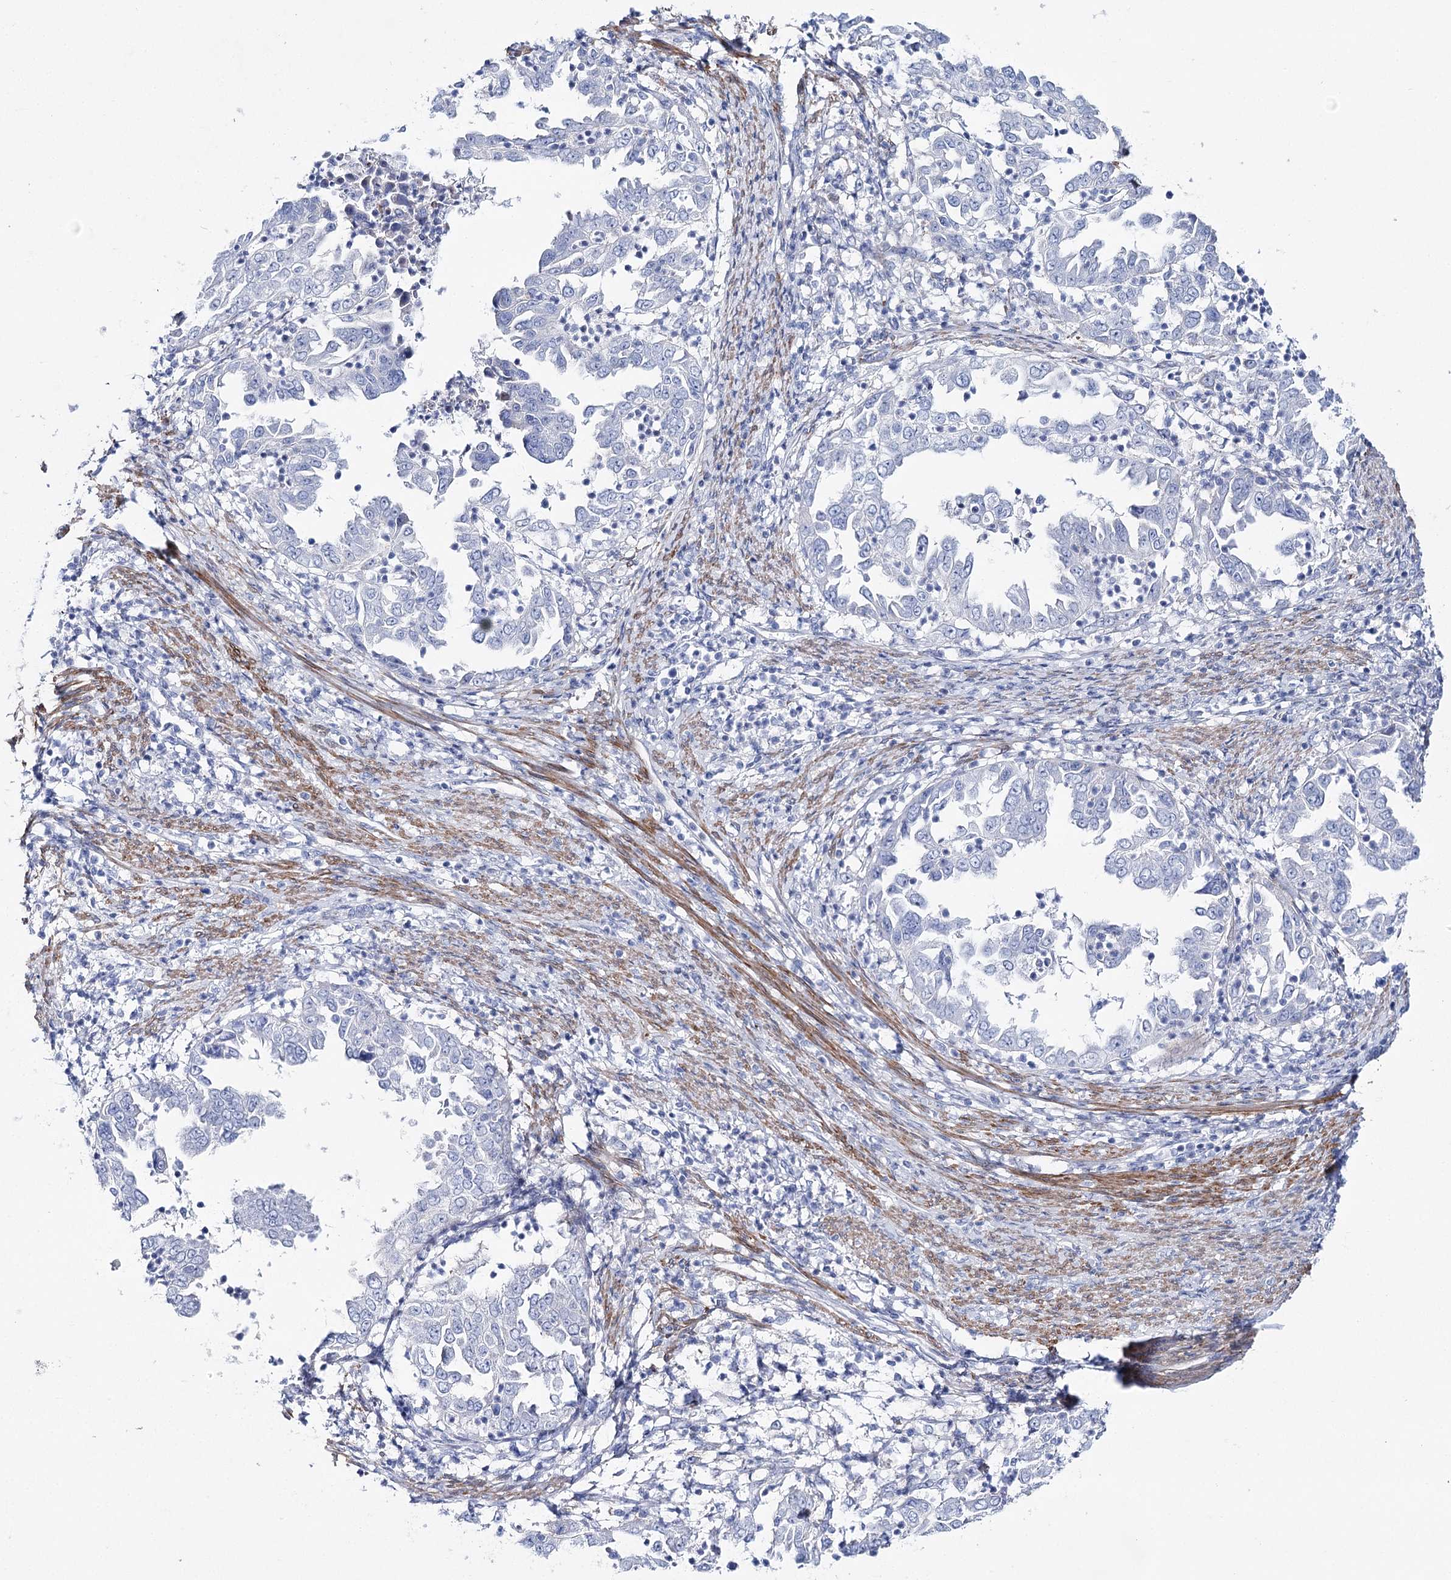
{"staining": {"intensity": "negative", "quantity": "none", "location": "none"}, "tissue": "endometrial cancer", "cell_type": "Tumor cells", "image_type": "cancer", "snomed": [{"axis": "morphology", "description": "Adenocarcinoma, NOS"}, {"axis": "topography", "description": "Endometrium"}], "caption": "Human endometrial cancer (adenocarcinoma) stained for a protein using immunohistochemistry displays no expression in tumor cells.", "gene": "ANKRD23", "patient": {"sex": "female", "age": 85}}